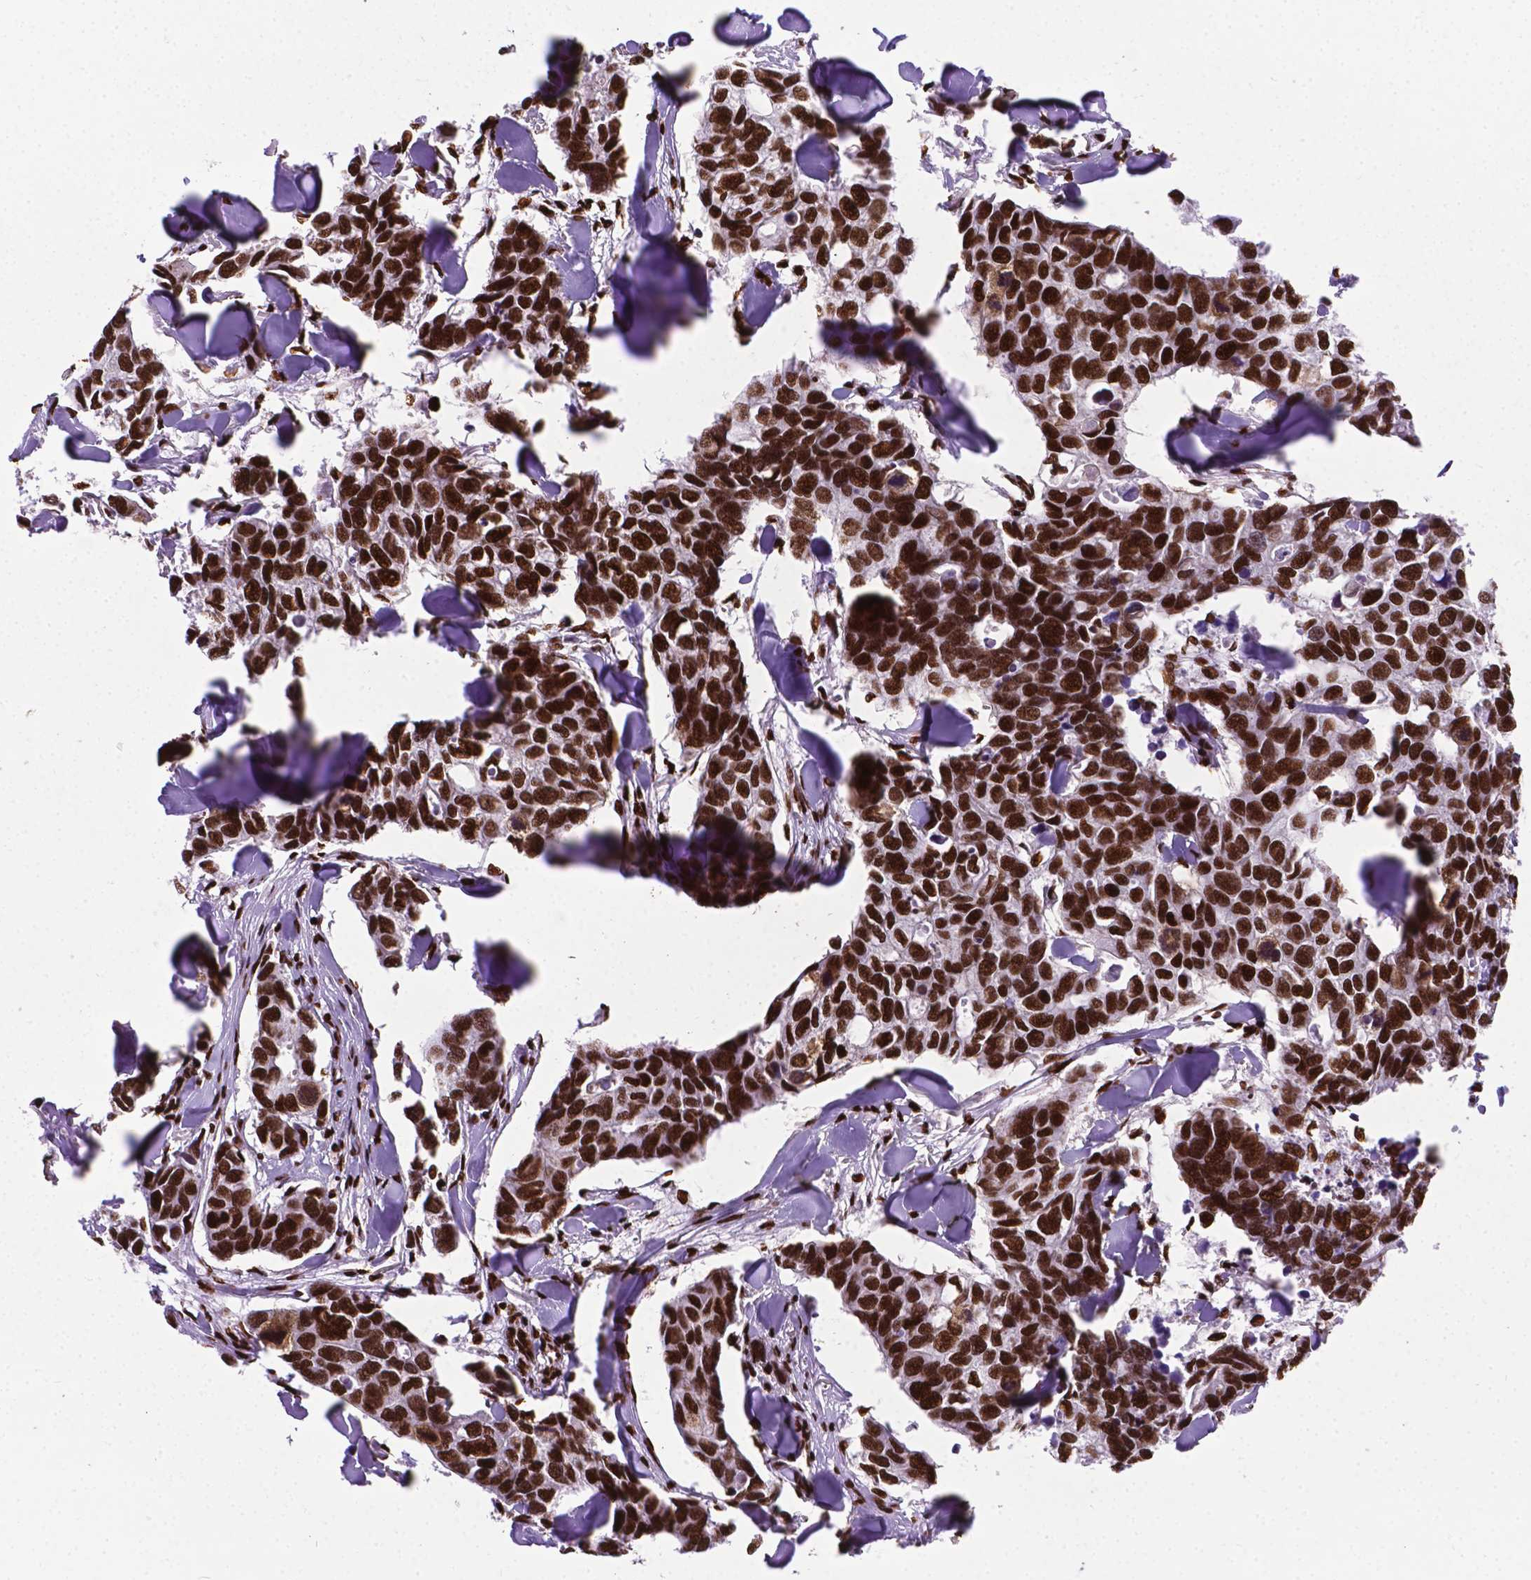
{"staining": {"intensity": "strong", "quantity": ">75%", "location": "nuclear"}, "tissue": "breast cancer", "cell_type": "Tumor cells", "image_type": "cancer", "snomed": [{"axis": "morphology", "description": "Duct carcinoma"}, {"axis": "topography", "description": "Breast"}], "caption": "Breast infiltrating ductal carcinoma stained with a protein marker displays strong staining in tumor cells.", "gene": "SMIM5", "patient": {"sex": "female", "age": 83}}